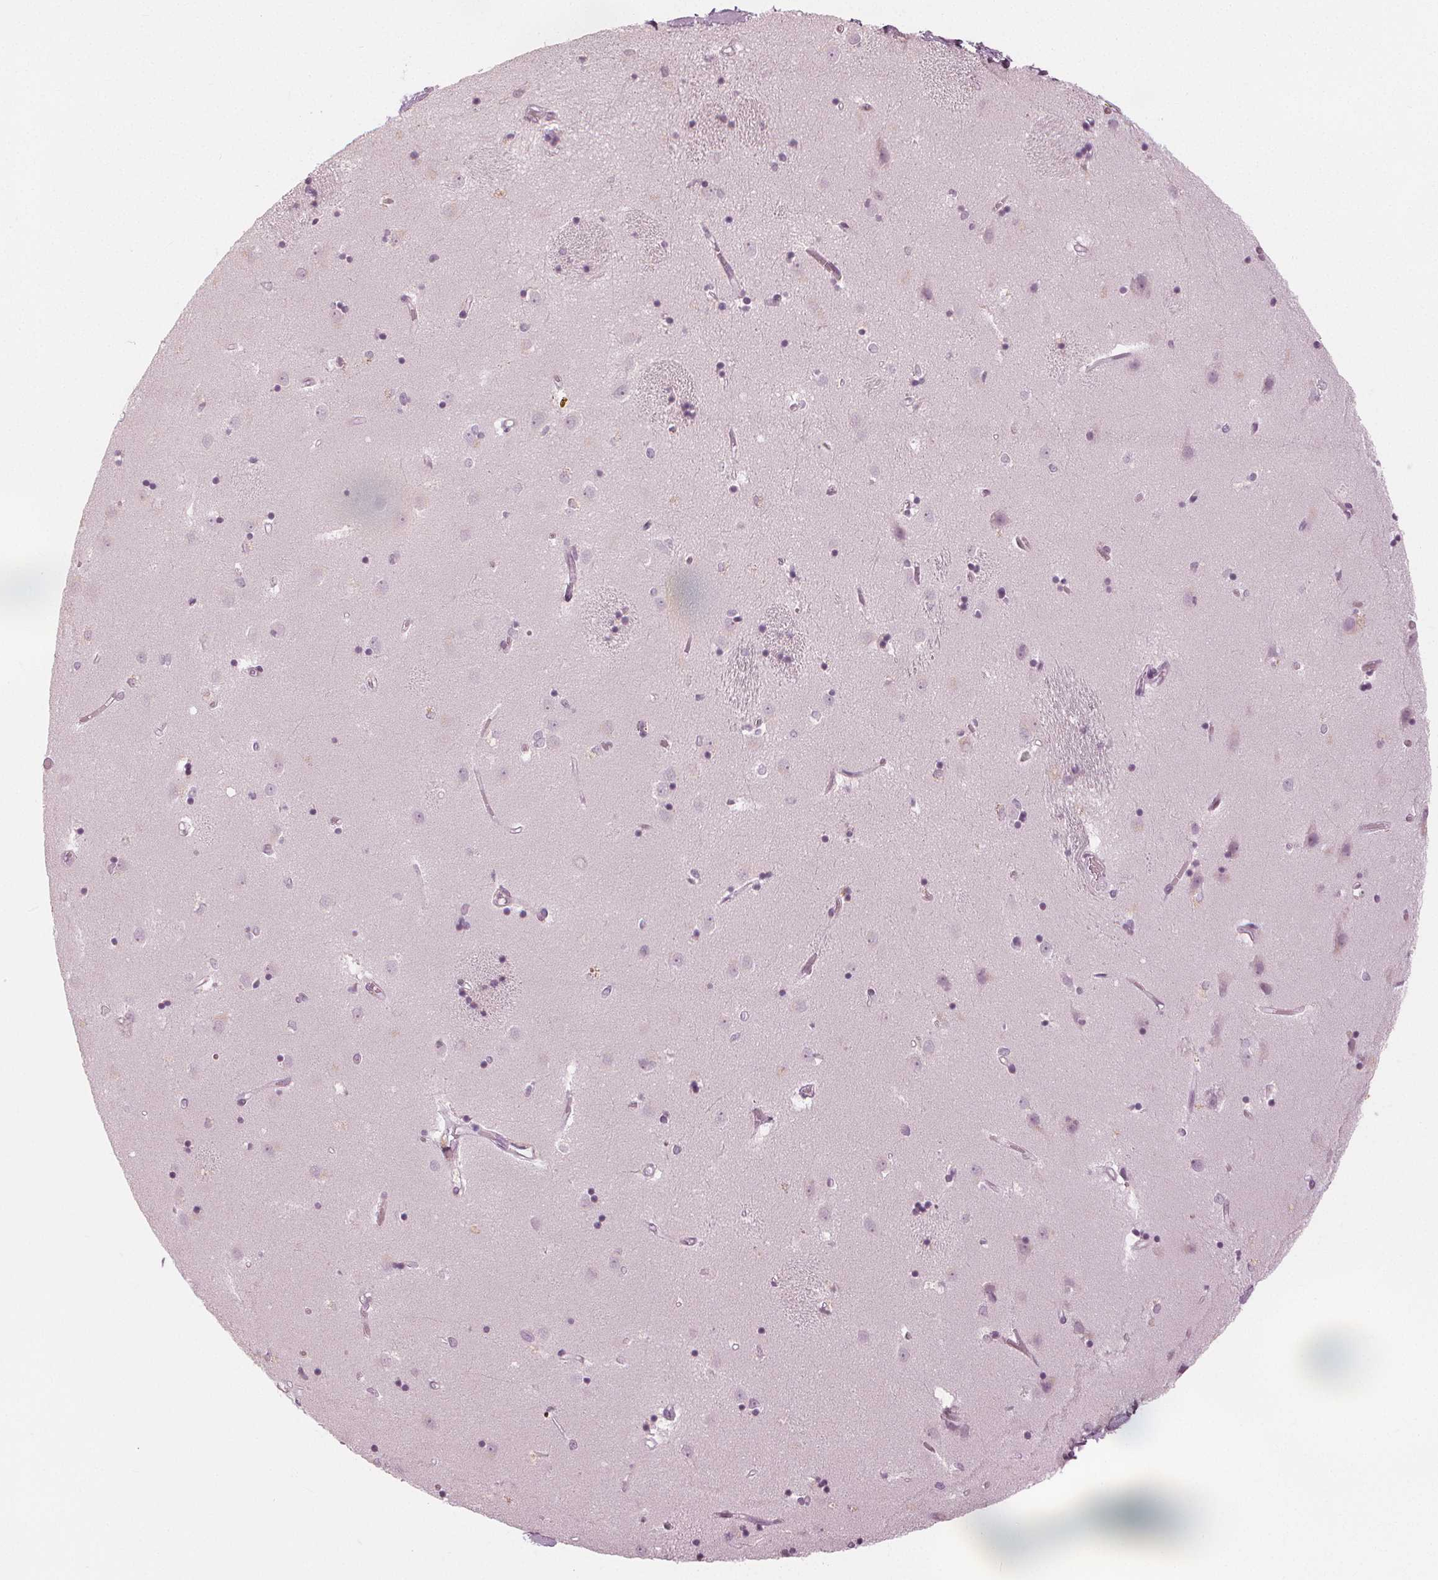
{"staining": {"intensity": "negative", "quantity": "none", "location": "none"}, "tissue": "caudate", "cell_type": "Glial cells", "image_type": "normal", "snomed": [{"axis": "morphology", "description": "Normal tissue, NOS"}, {"axis": "topography", "description": "Lateral ventricle wall"}], "caption": "Immunohistochemistry (IHC) micrograph of benign caudate stained for a protein (brown), which reveals no expression in glial cells.", "gene": "PAEP", "patient": {"sex": "male", "age": 54}}